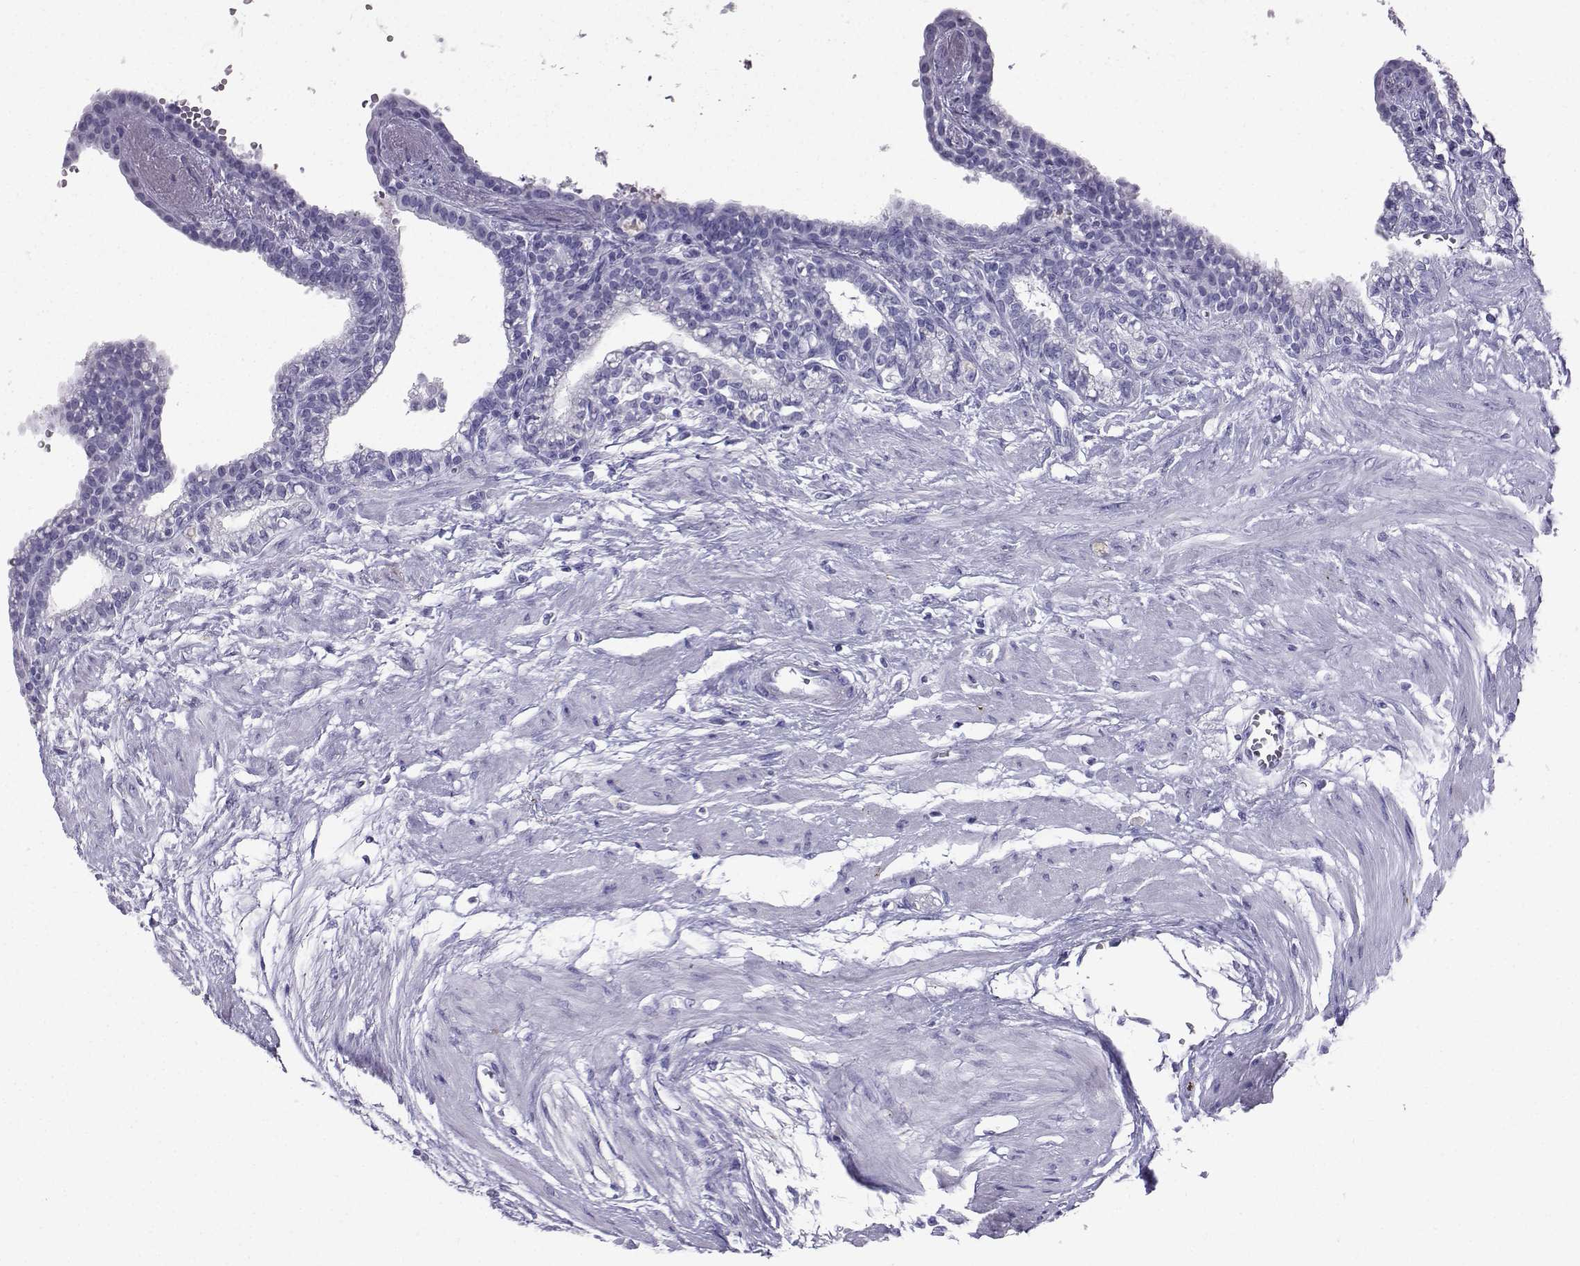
{"staining": {"intensity": "negative", "quantity": "none", "location": "none"}, "tissue": "seminal vesicle", "cell_type": "Glandular cells", "image_type": "normal", "snomed": [{"axis": "morphology", "description": "Normal tissue, NOS"}, {"axis": "morphology", "description": "Urothelial carcinoma, NOS"}, {"axis": "topography", "description": "Urinary bladder"}, {"axis": "topography", "description": "Seminal veicle"}], "caption": "Benign seminal vesicle was stained to show a protein in brown. There is no significant staining in glandular cells.", "gene": "SLC18A2", "patient": {"sex": "male", "age": 76}}